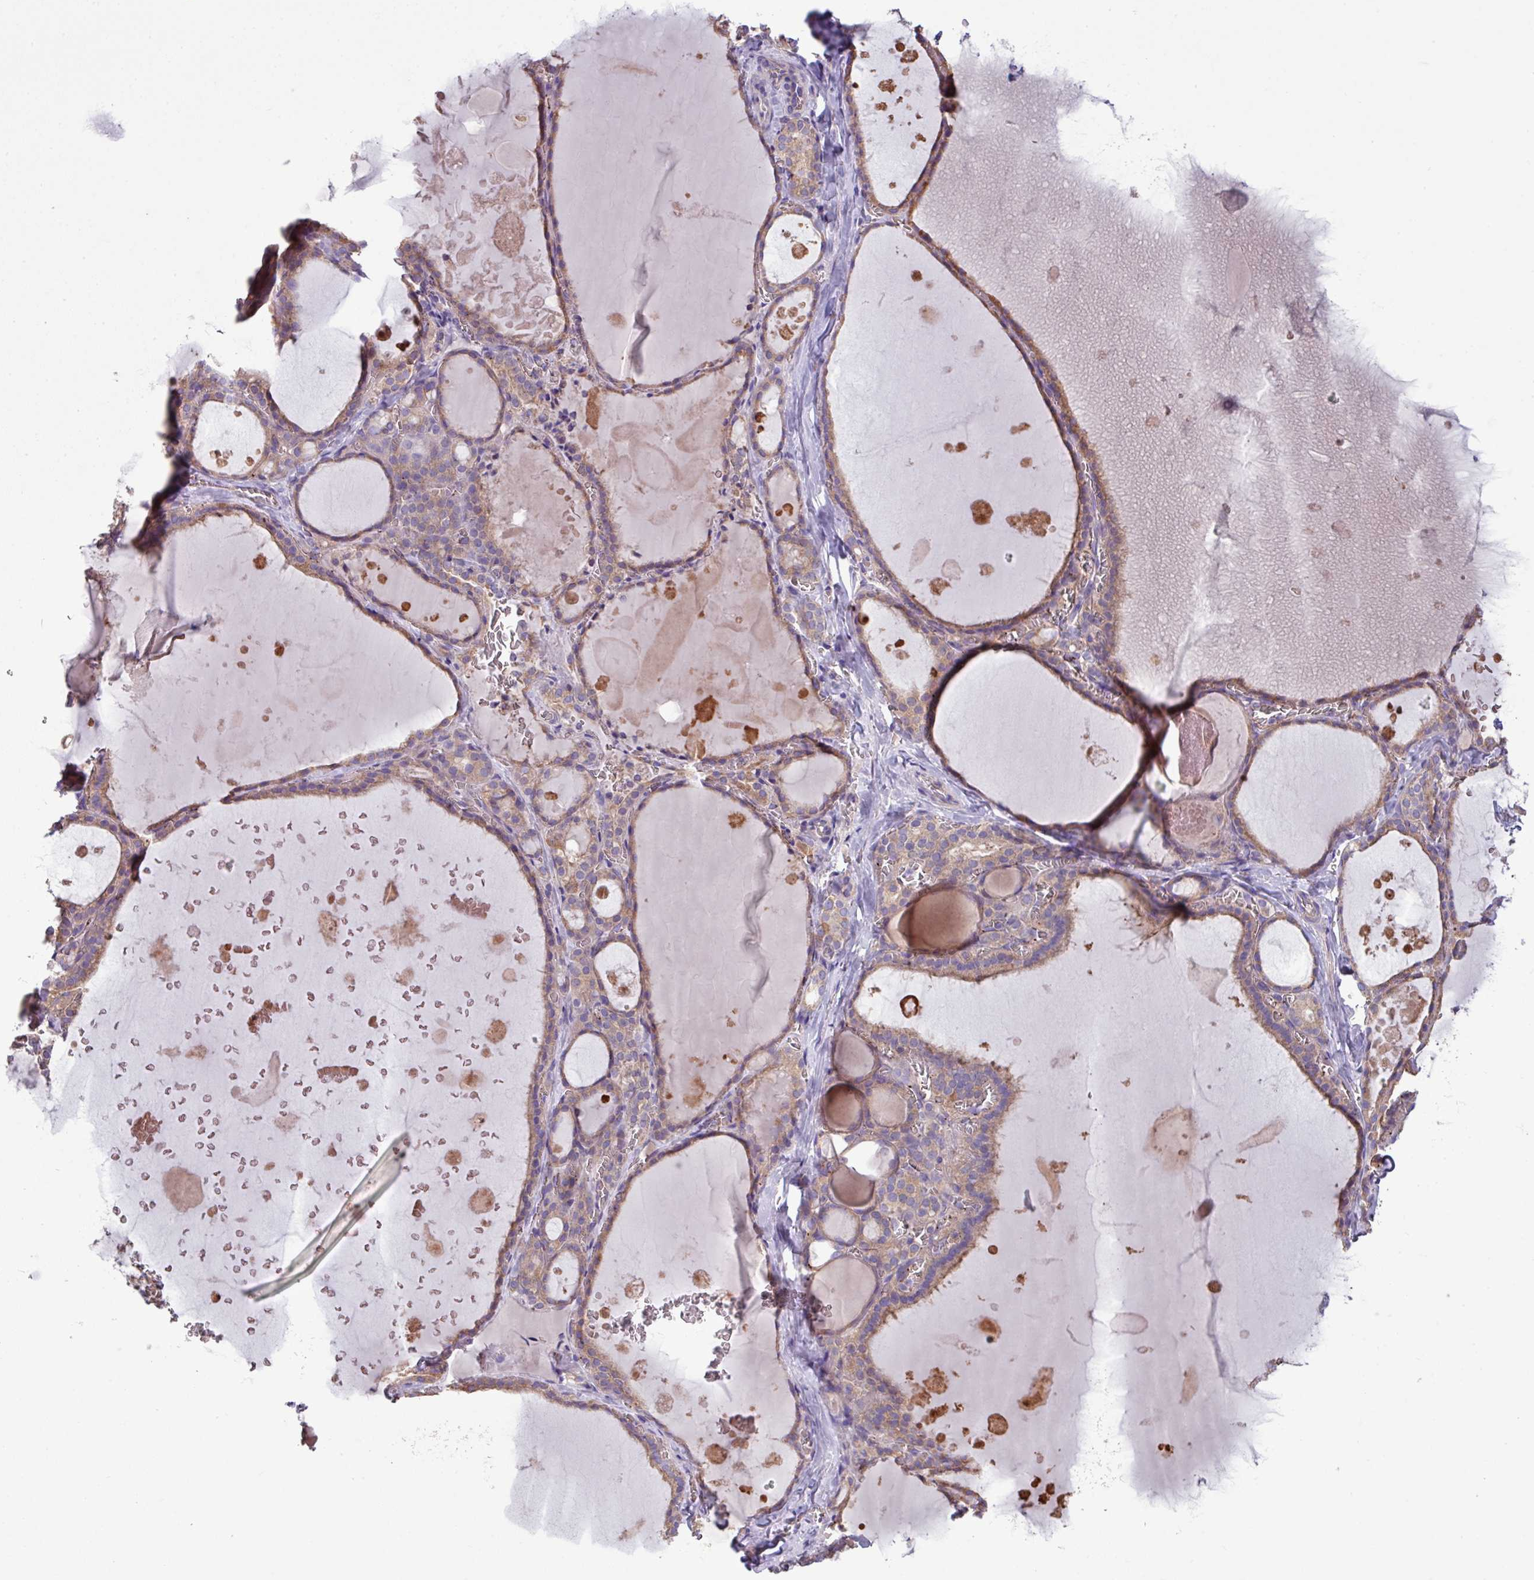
{"staining": {"intensity": "weak", "quantity": ">75%", "location": "cytoplasmic/membranous"}, "tissue": "thyroid gland", "cell_type": "Glandular cells", "image_type": "normal", "snomed": [{"axis": "morphology", "description": "Normal tissue, NOS"}, {"axis": "topography", "description": "Thyroid gland"}], "caption": "Immunohistochemical staining of benign human thyroid gland exhibits >75% levels of weak cytoplasmic/membranous protein staining in about >75% of glandular cells.", "gene": "PPM1J", "patient": {"sex": "male", "age": 56}}